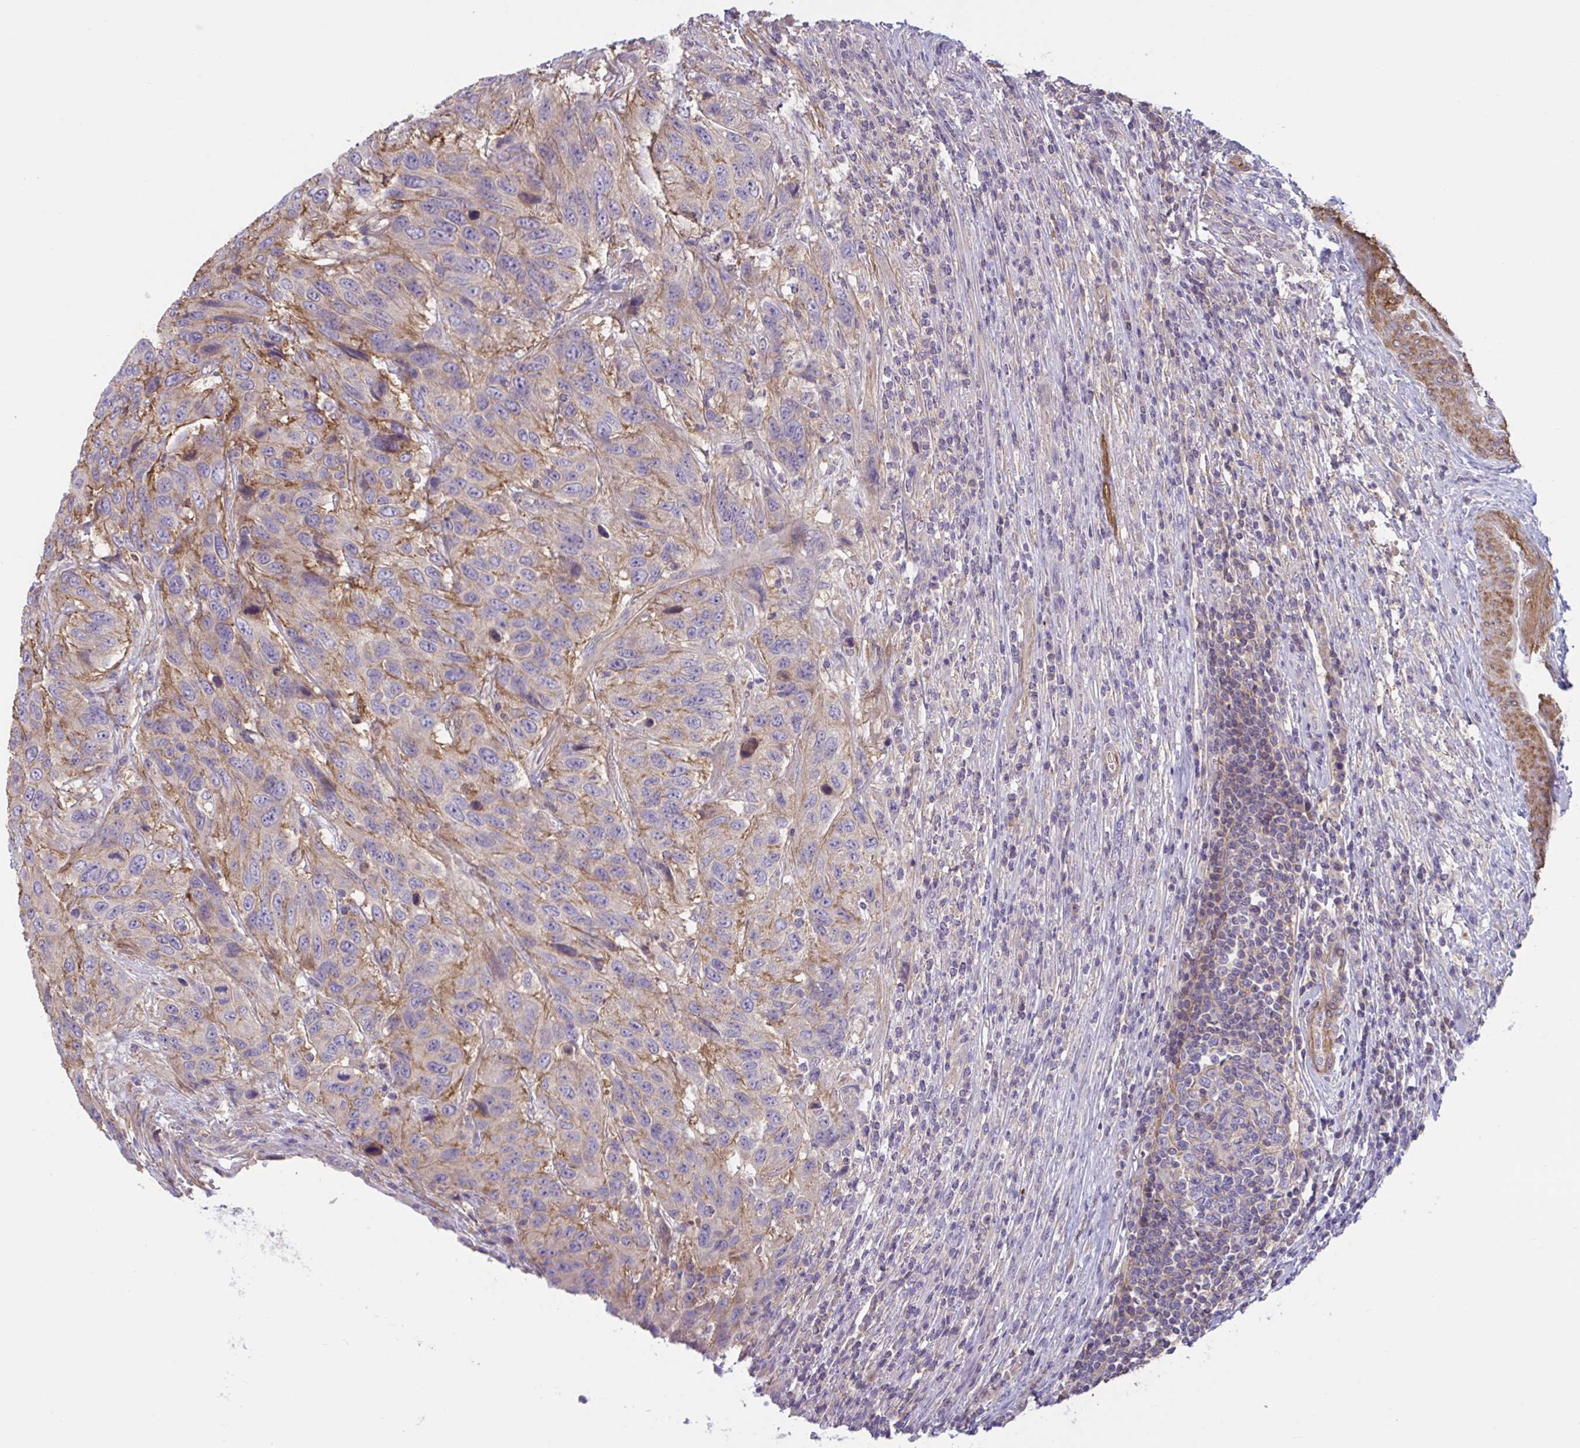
{"staining": {"intensity": "moderate", "quantity": "<25%", "location": "cytoplasmic/membranous"}, "tissue": "urothelial cancer", "cell_type": "Tumor cells", "image_type": "cancer", "snomed": [{"axis": "morphology", "description": "Urothelial carcinoma, High grade"}, {"axis": "topography", "description": "Urinary bladder"}], "caption": "Urothelial carcinoma (high-grade) was stained to show a protein in brown. There is low levels of moderate cytoplasmic/membranous staining in about <25% of tumor cells. (IHC, brightfield microscopy, high magnification).", "gene": "WNT9B", "patient": {"sex": "female", "age": 70}}